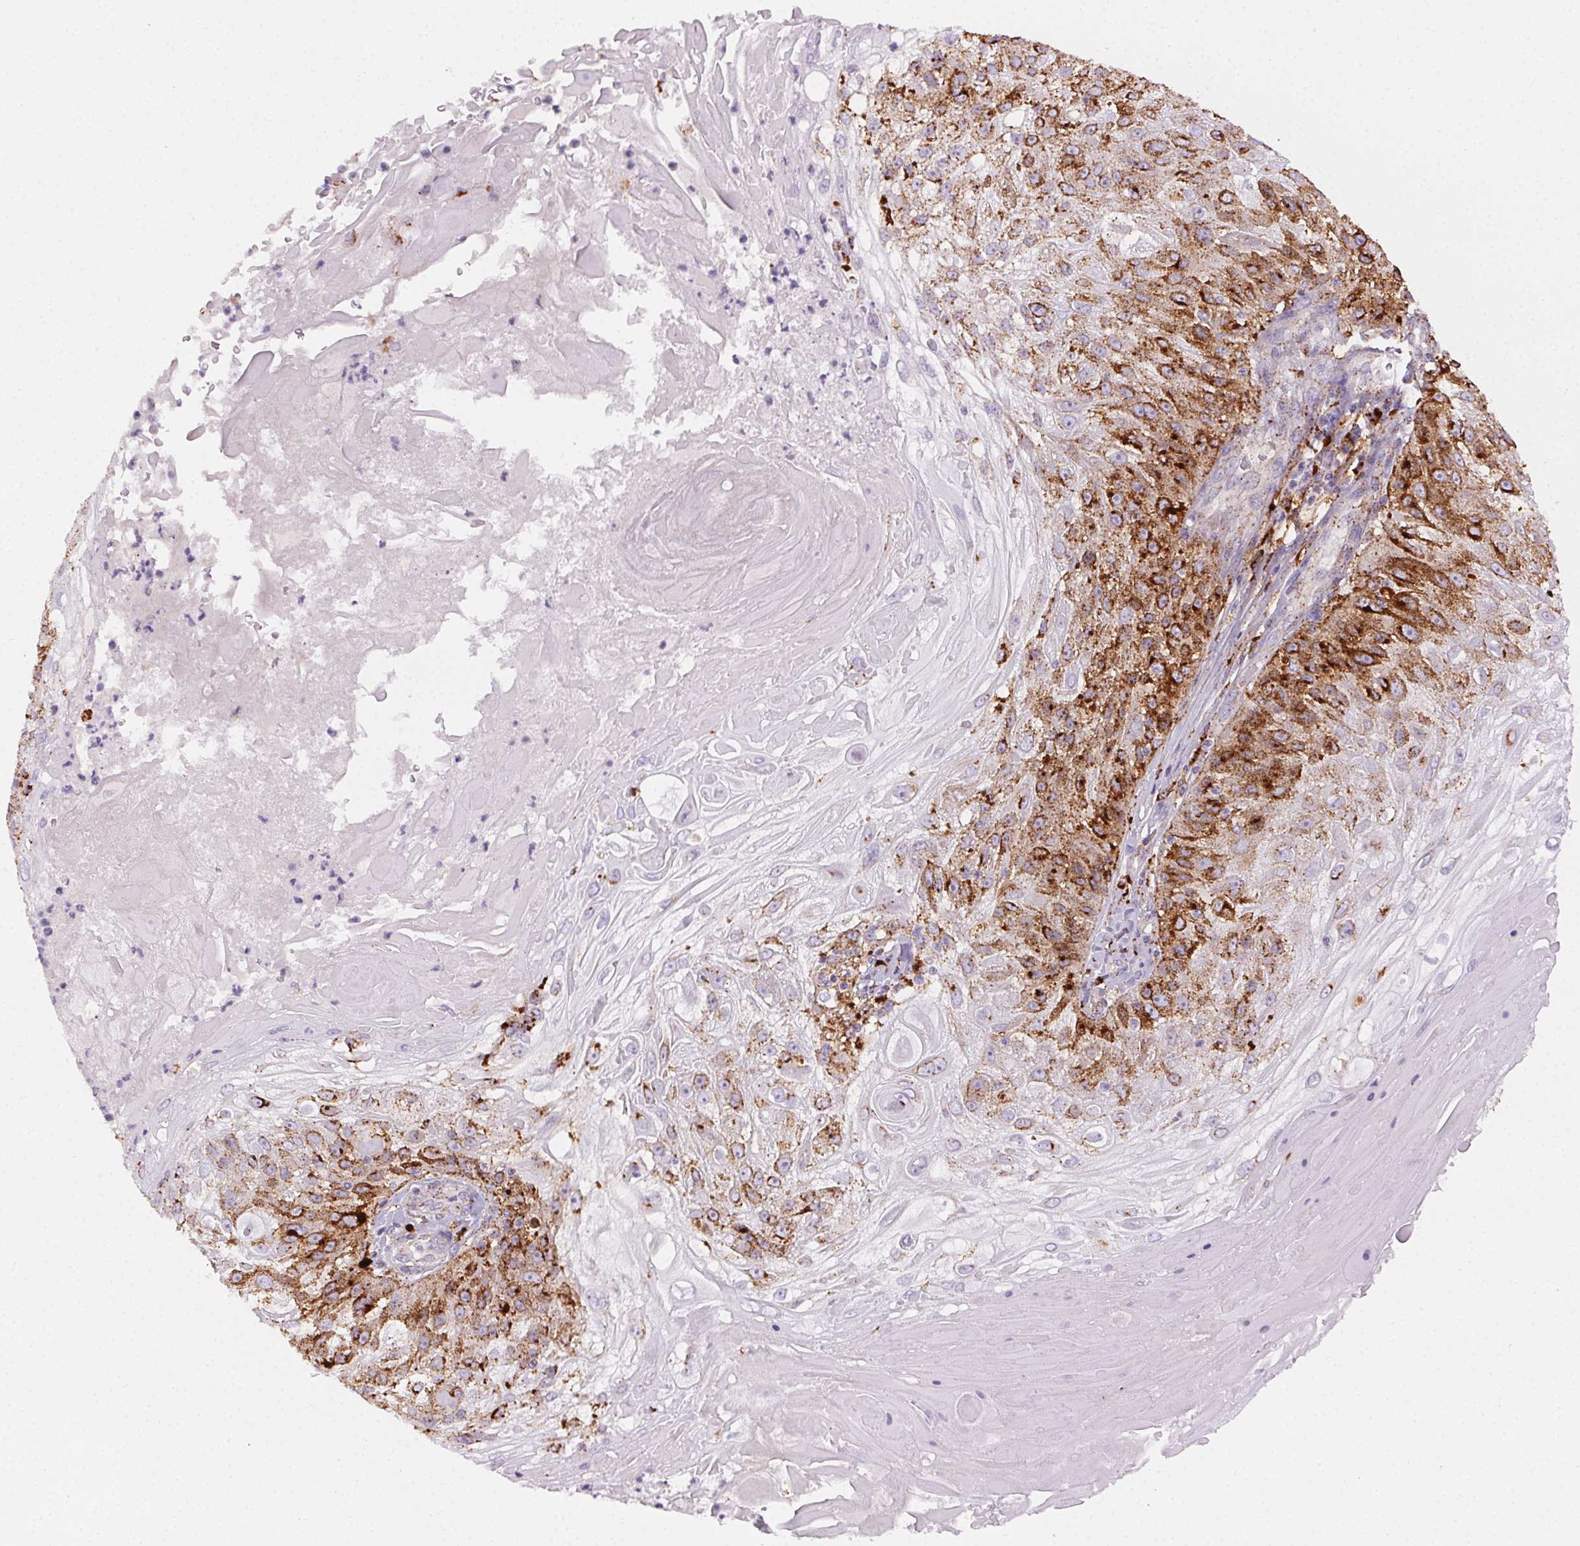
{"staining": {"intensity": "strong", "quantity": "25%-75%", "location": "cytoplasmic/membranous"}, "tissue": "skin cancer", "cell_type": "Tumor cells", "image_type": "cancer", "snomed": [{"axis": "morphology", "description": "Normal tissue, NOS"}, {"axis": "morphology", "description": "Squamous cell carcinoma, NOS"}, {"axis": "topography", "description": "Skin"}], "caption": "Squamous cell carcinoma (skin) stained with a brown dye displays strong cytoplasmic/membranous positive staining in approximately 25%-75% of tumor cells.", "gene": "SCPEP1", "patient": {"sex": "female", "age": 83}}